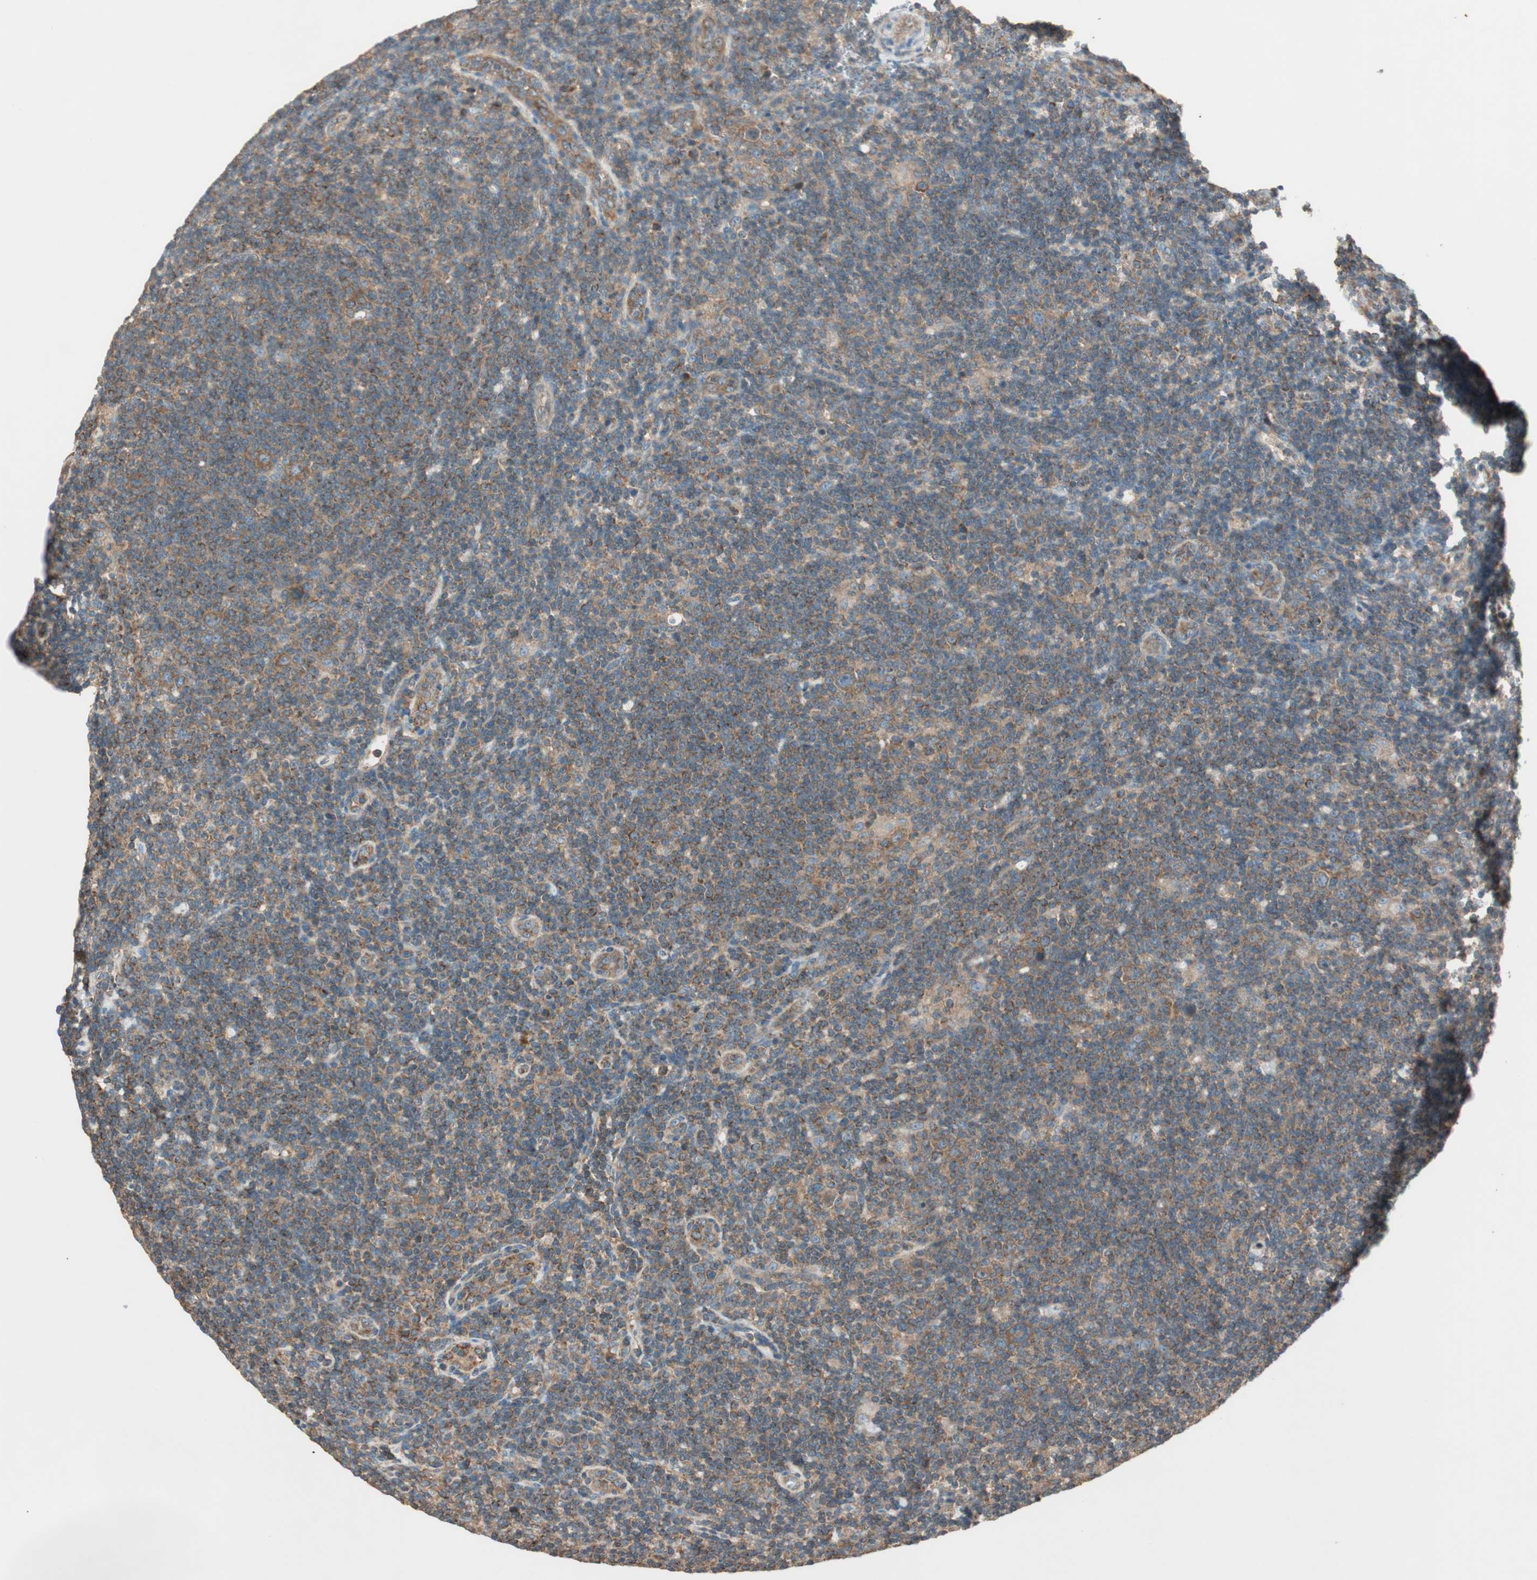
{"staining": {"intensity": "moderate", "quantity": ">75%", "location": "cytoplasmic/membranous"}, "tissue": "lymphoma", "cell_type": "Tumor cells", "image_type": "cancer", "snomed": [{"axis": "morphology", "description": "Hodgkin's disease, NOS"}, {"axis": "topography", "description": "Lymph node"}], "caption": "DAB (3,3'-diaminobenzidine) immunohistochemical staining of Hodgkin's disease shows moderate cytoplasmic/membranous protein expression in approximately >75% of tumor cells.", "gene": "CC2D1A", "patient": {"sex": "female", "age": 57}}